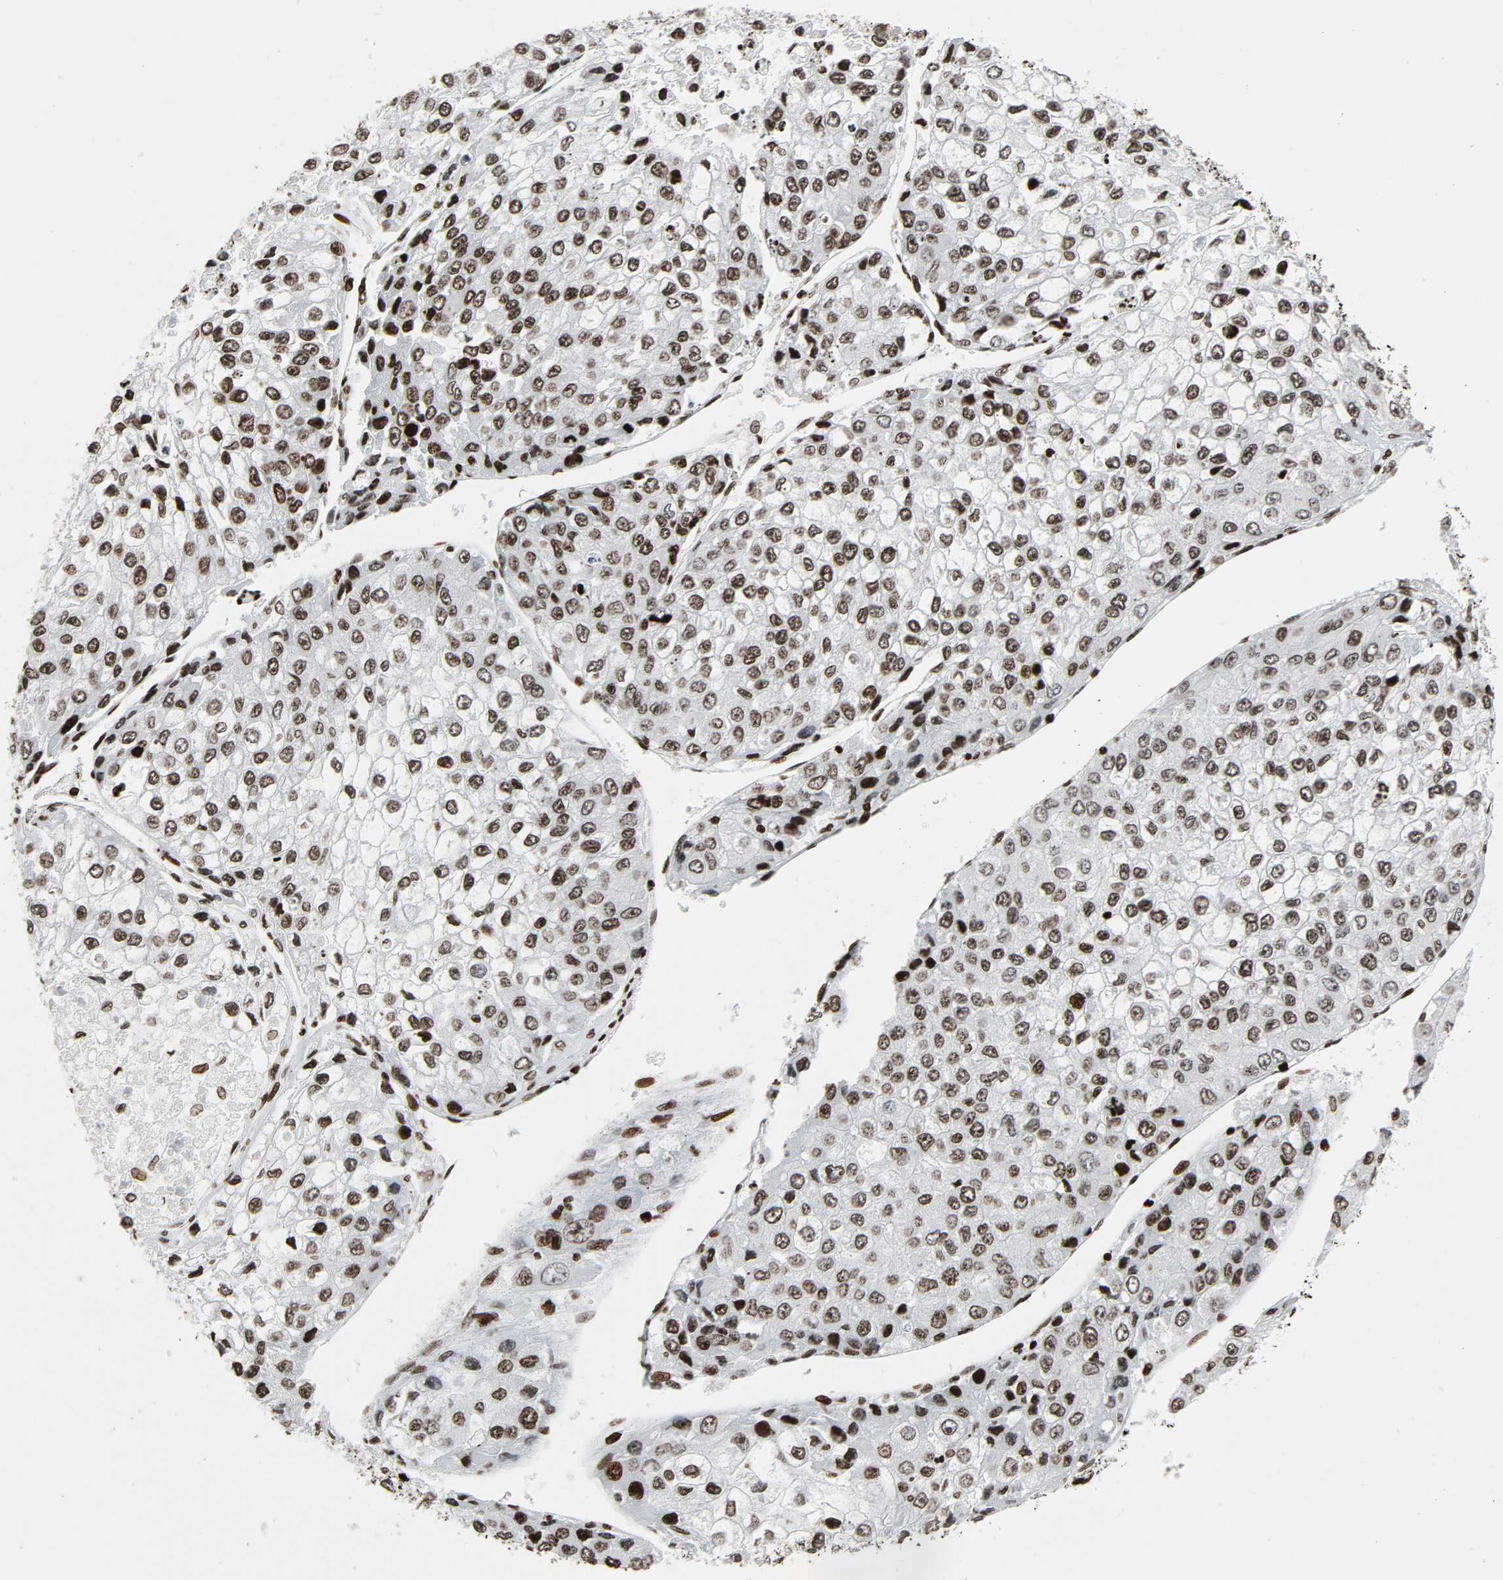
{"staining": {"intensity": "moderate", "quantity": ">75%", "location": "nuclear"}, "tissue": "liver cancer", "cell_type": "Tumor cells", "image_type": "cancer", "snomed": [{"axis": "morphology", "description": "Carcinoma, Hepatocellular, NOS"}, {"axis": "topography", "description": "Liver"}], "caption": "A histopathology image showing moderate nuclear expression in approximately >75% of tumor cells in liver hepatocellular carcinoma, as visualized by brown immunohistochemical staining.", "gene": "RXRA", "patient": {"sex": "female", "age": 66}}